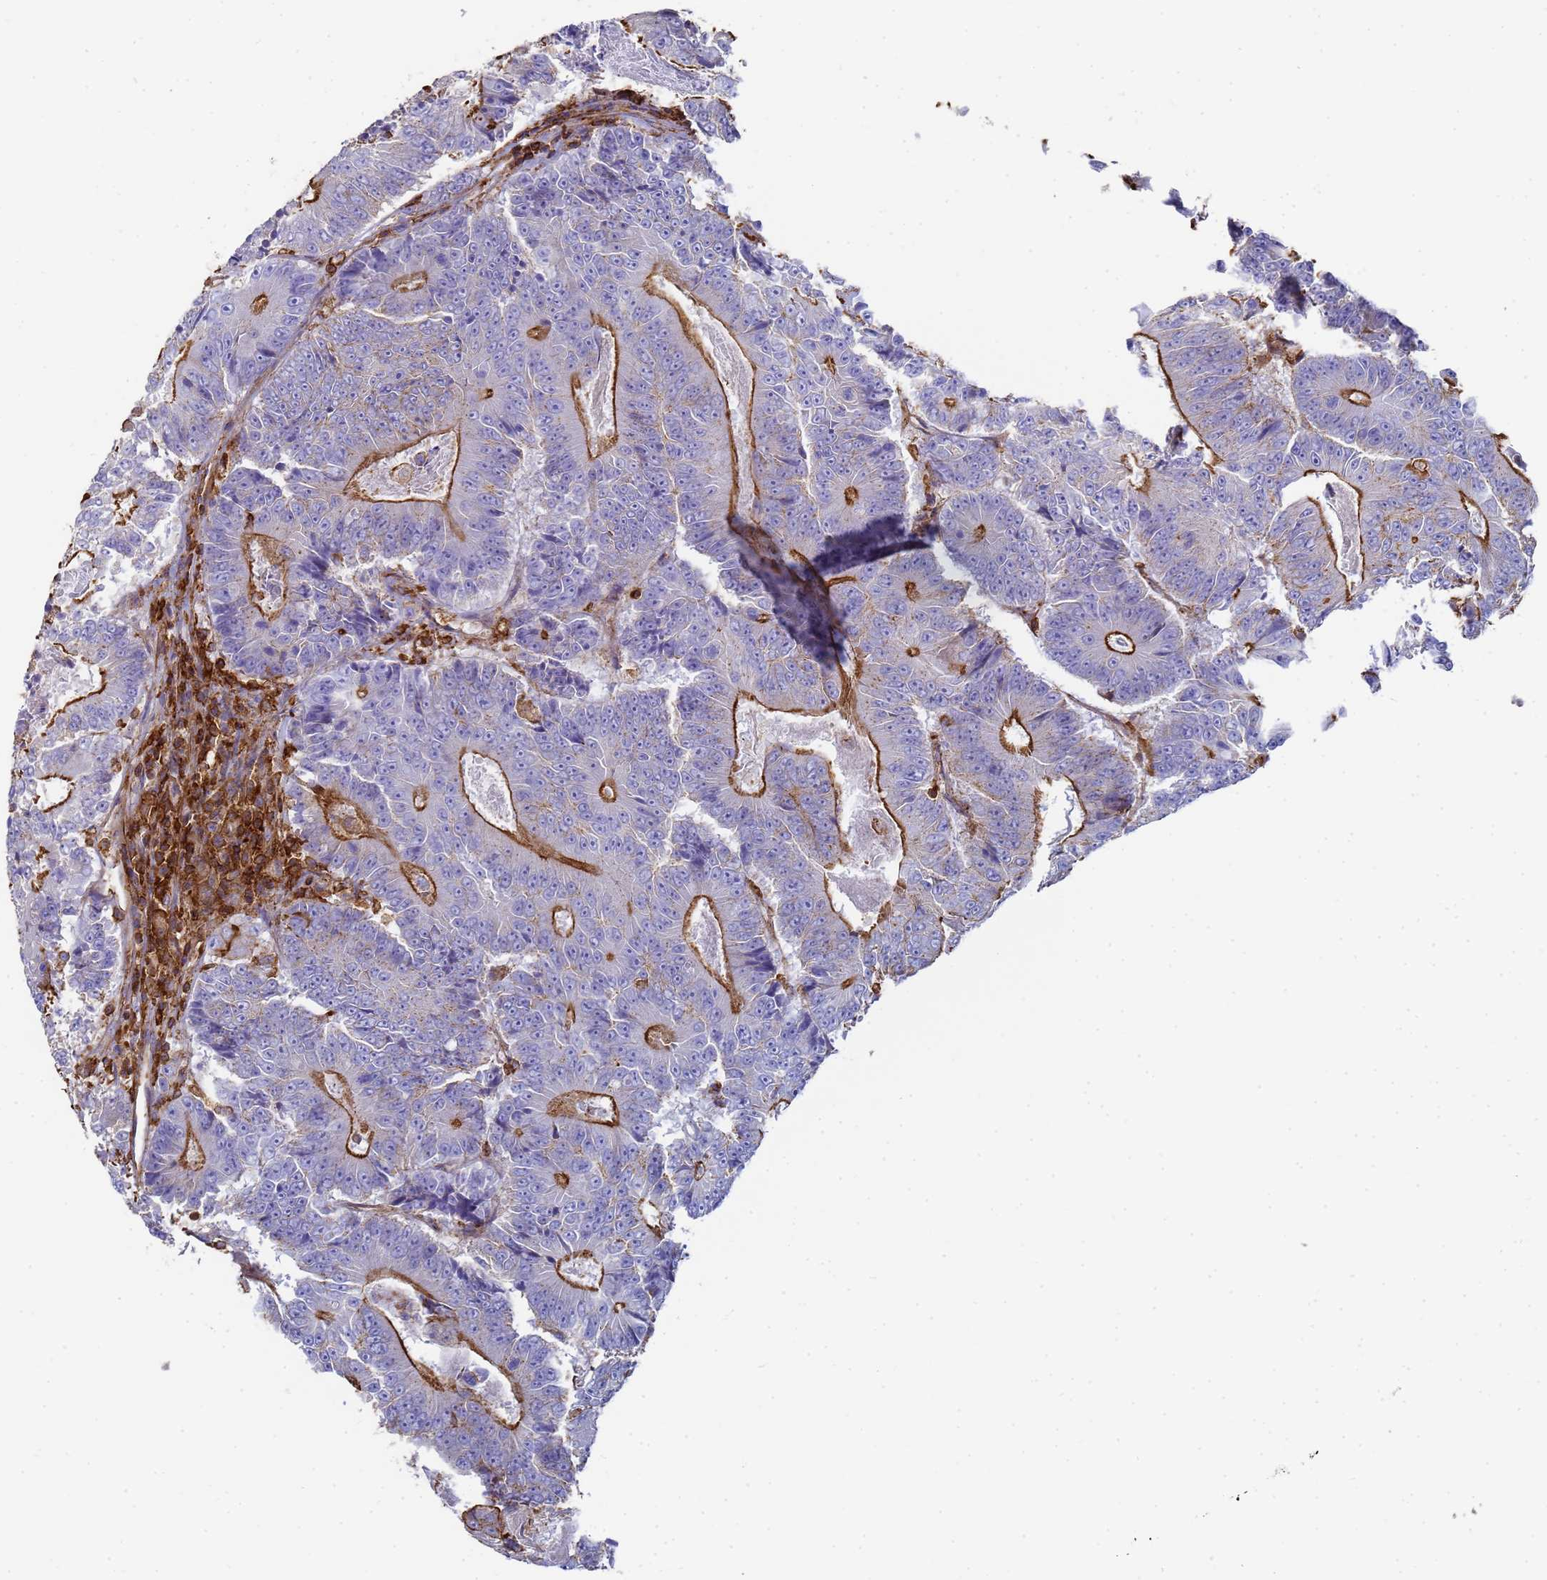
{"staining": {"intensity": "strong", "quantity": "25%-75%", "location": "cytoplasmic/membranous"}, "tissue": "colorectal cancer", "cell_type": "Tumor cells", "image_type": "cancer", "snomed": [{"axis": "morphology", "description": "Adenocarcinoma, NOS"}, {"axis": "topography", "description": "Colon"}], "caption": "Human colorectal adenocarcinoma stained with a protein marker shows strong staining in tumor cells.", "gene": "ACTB", "patient": {"sex": "male", "age": 83}}